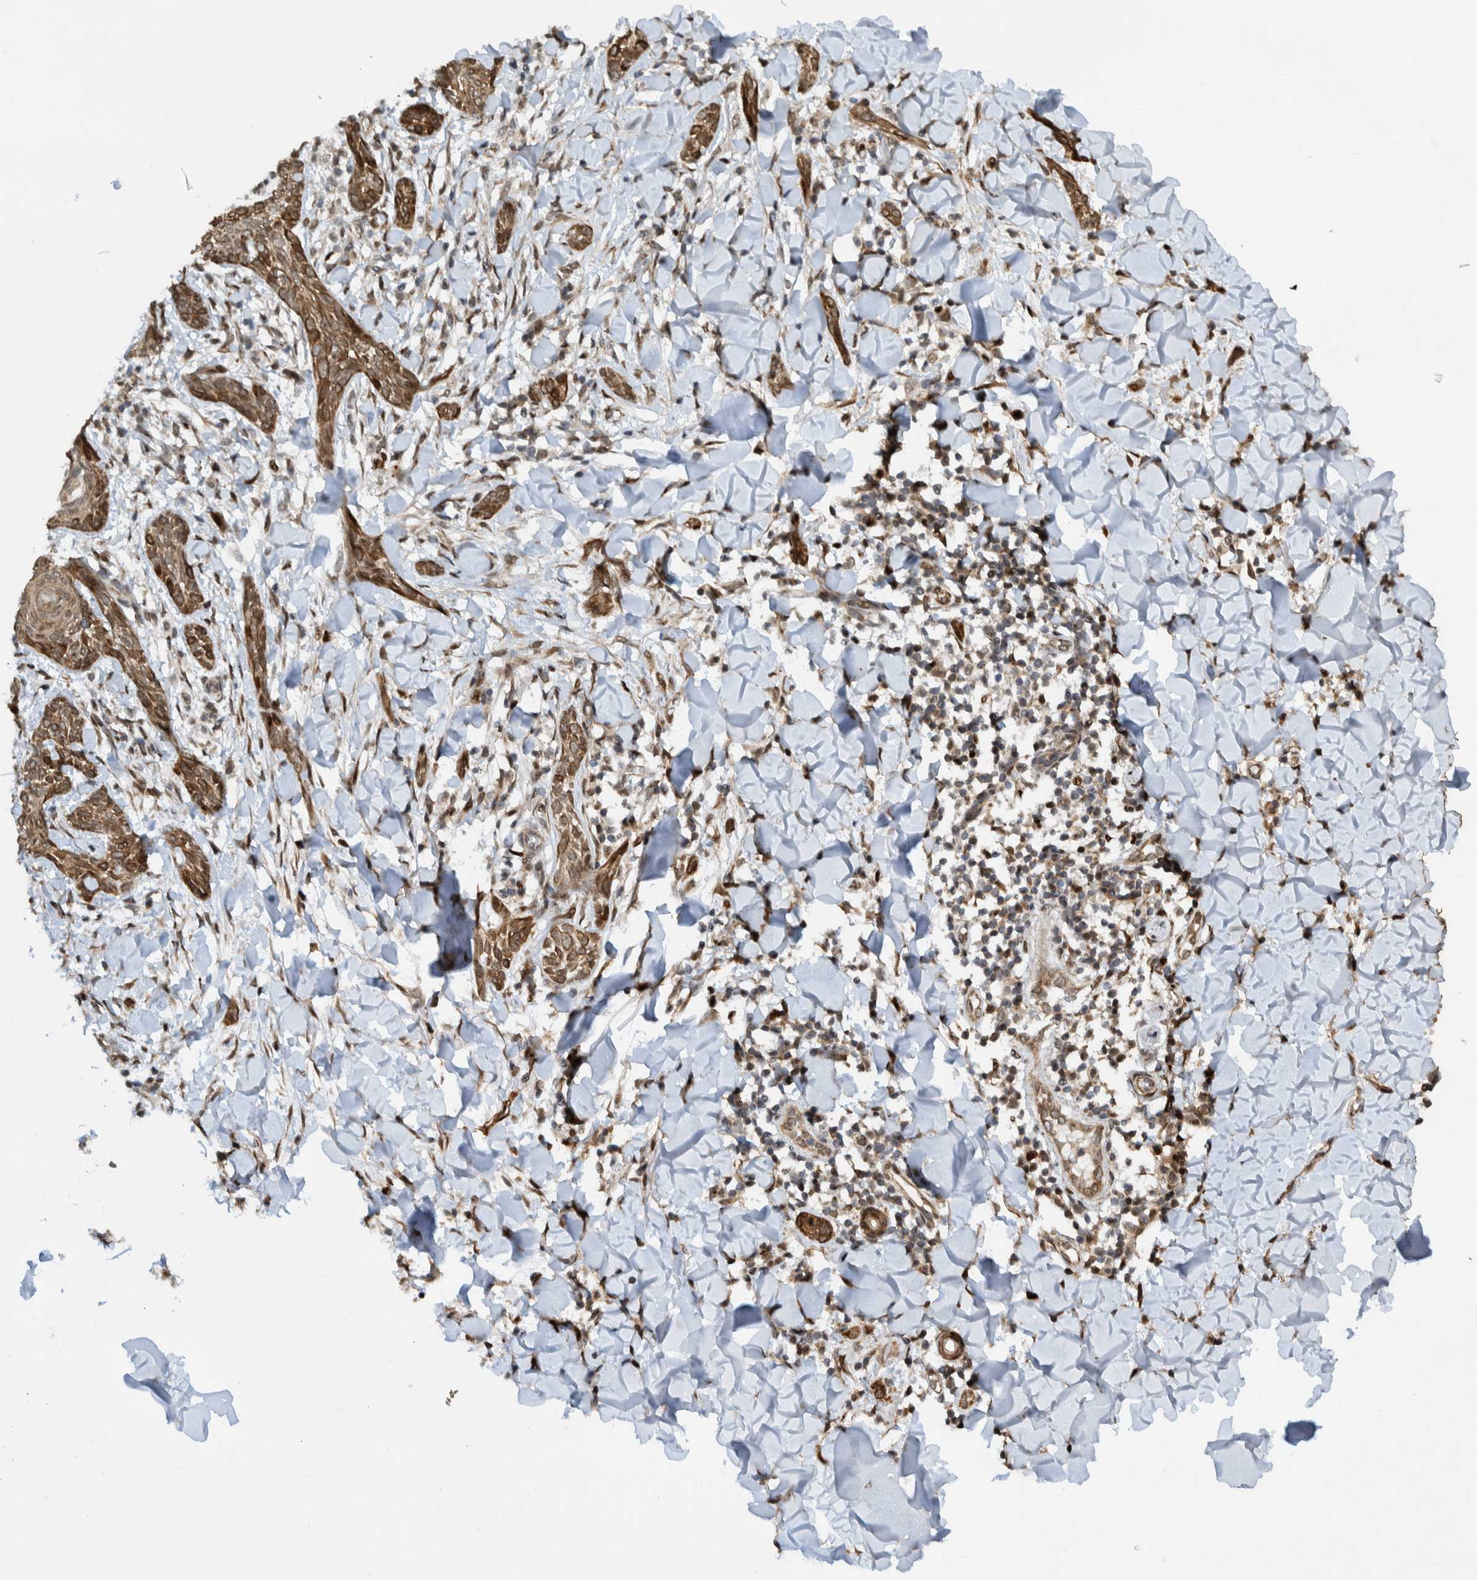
{"staining": {"intensity": "strong", "quantity": ">75%", "location": "cytoplasmic/membranous"}, "tissue": "skin cancer", "cell_type": "Tumor cells", "image_type": "cancer", "snomed": [{"axis": "morphology", "description": "Basal cell carcinoma"}, {"axis": "topography", "description": "Skin"}], "caption": "An IHC histopathology image of neoplastic tissue is shown. Protein staining in brown highlights strong cytoplasmic/membranous positivity in skin cancer within tumor cells.", "gene": "CCDC57", "patient": {"sex": "female", "age": 59}}